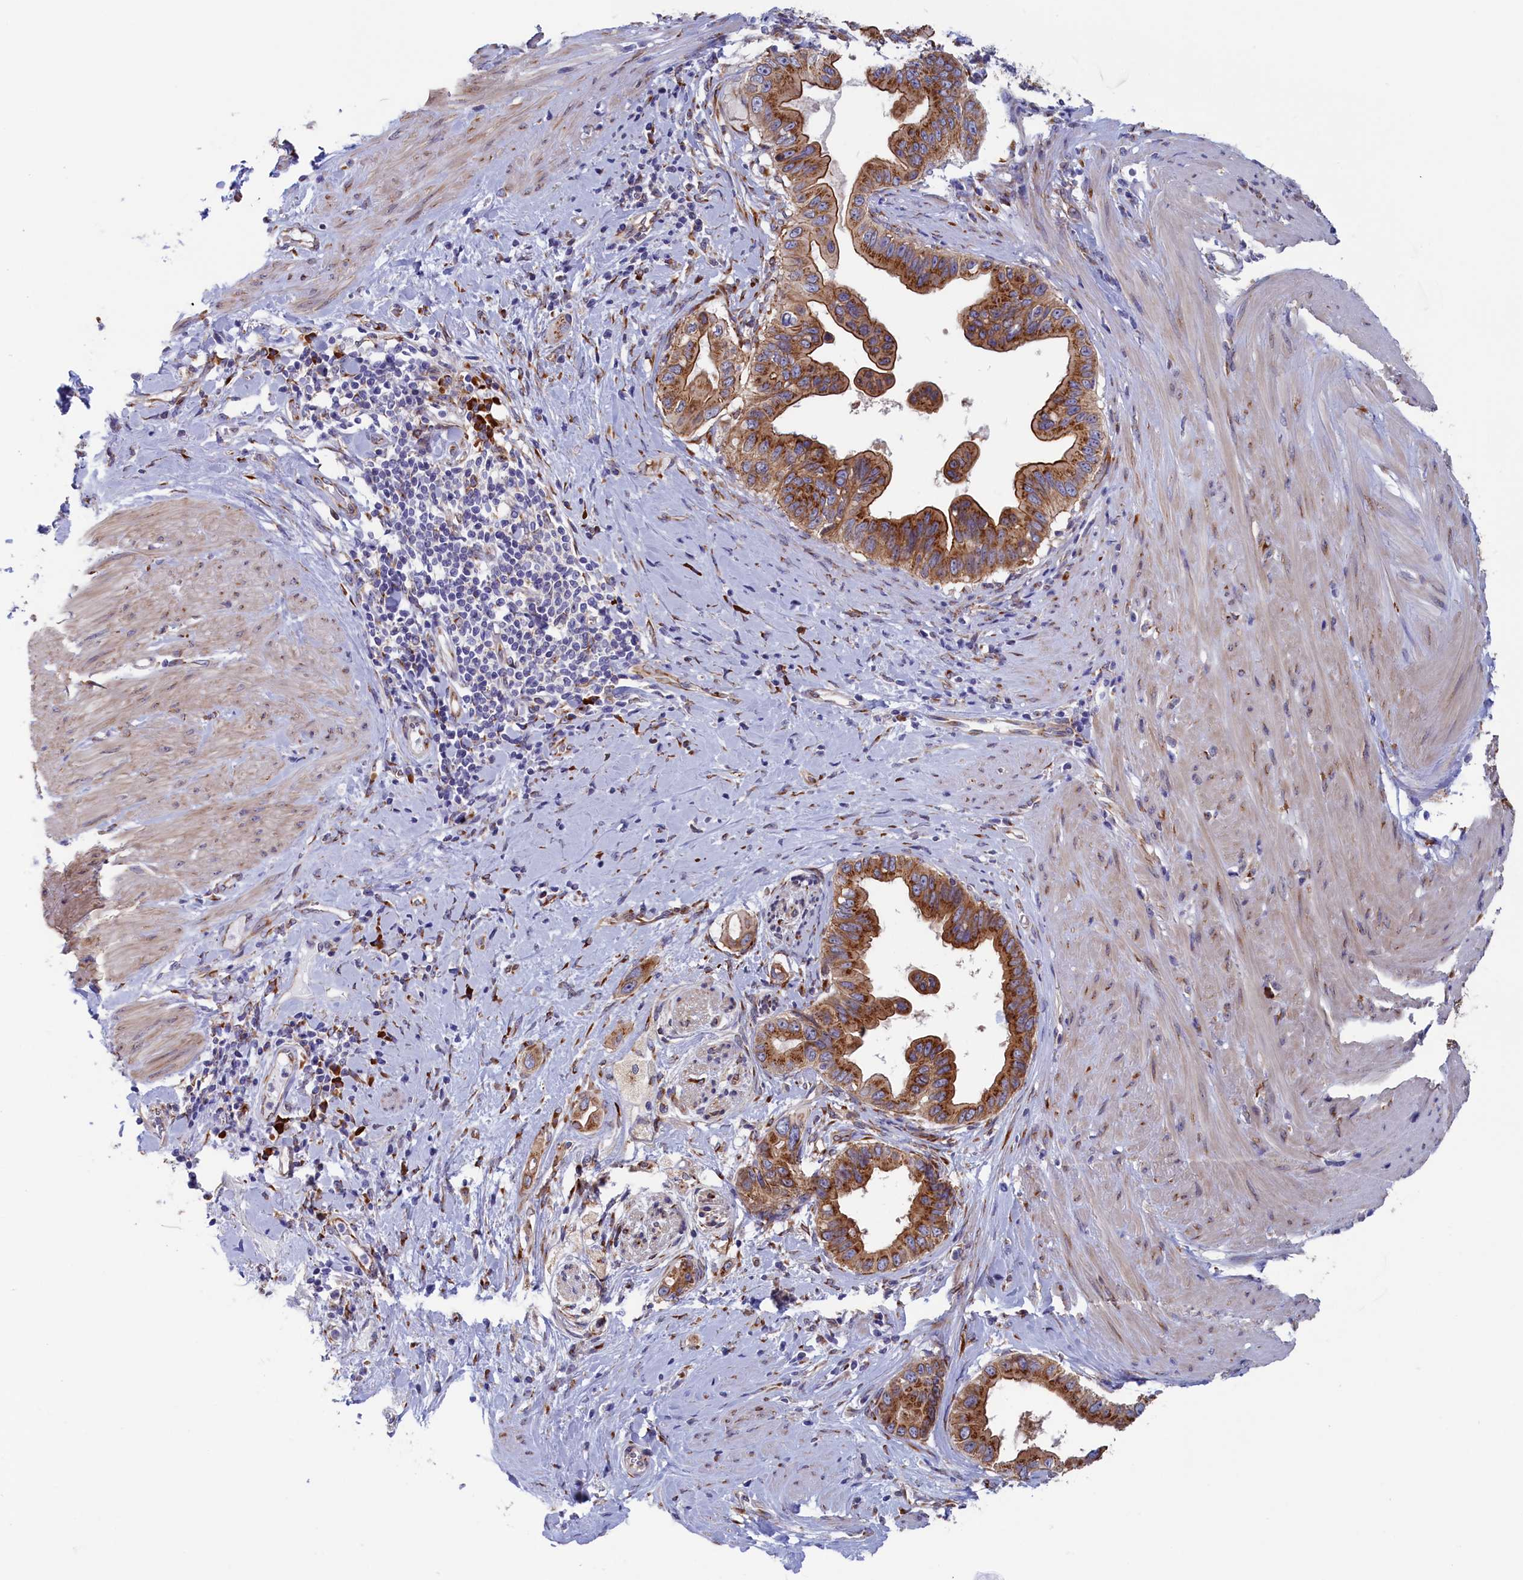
{"staining": {"intensity": "moderate", "quantity": ">75%", "location": "cytoplasmic/membranous"}, "tissue": "pancreatic cancer", "cell_type": "Tumor cells", "image_type": "cancer", "snomed": [{"axis": "morphology", "description": "Adenocarcinoma, NOS"}, {"axis": "topography", "description": "Pancreas"}], "caption": "Brown immunohistochemical staining in pancreatic cancer (adenocarcinoma) reveals moderate cytoplasmic/membranous staining in approximately >75% of tumor cells.", "gene": "CCDC68", "patient": {"sex": "female", "age": 56}}